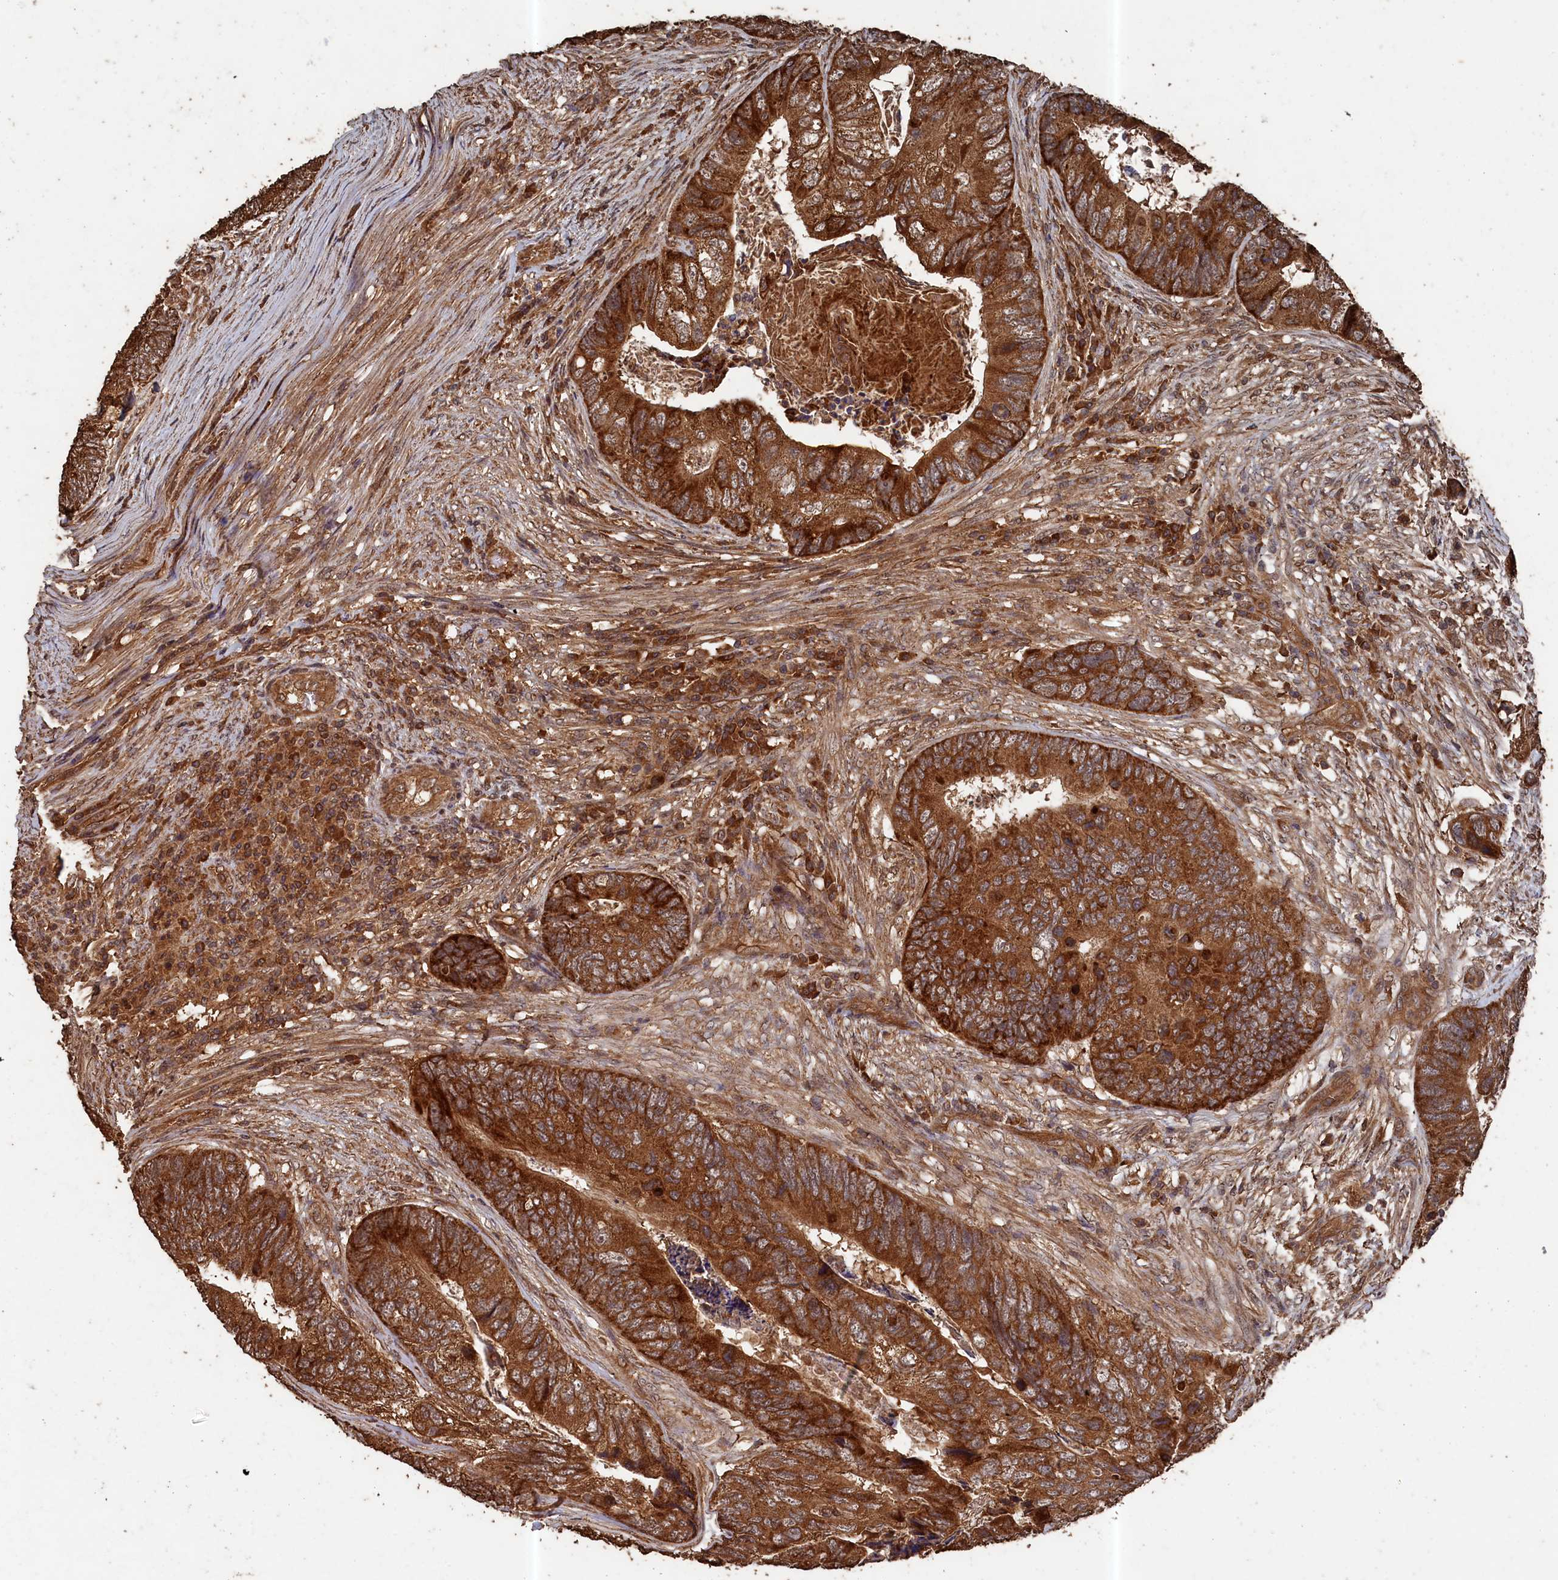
{"staining": {"intensity": "strong", "quantity": ">75%", "location": "cytoplasmic/membranous"}, "tissue": "colorectal cancer", "cell_type": "Tumor cells", "image_type": "cancer", "snomed": [{"axis": "morphology", "description": "Adenocarcinoma, NOS"}, {"axis": "topography", "description": "Colon"}], "caption": "Protein expression analysis of human colorectal adenocarcinoma reveals strong cytoplasmic/membranous expression in about >75% of tumor cells.", "gene": "SNX33", "patient": {"sex": "female", "age": 67}}